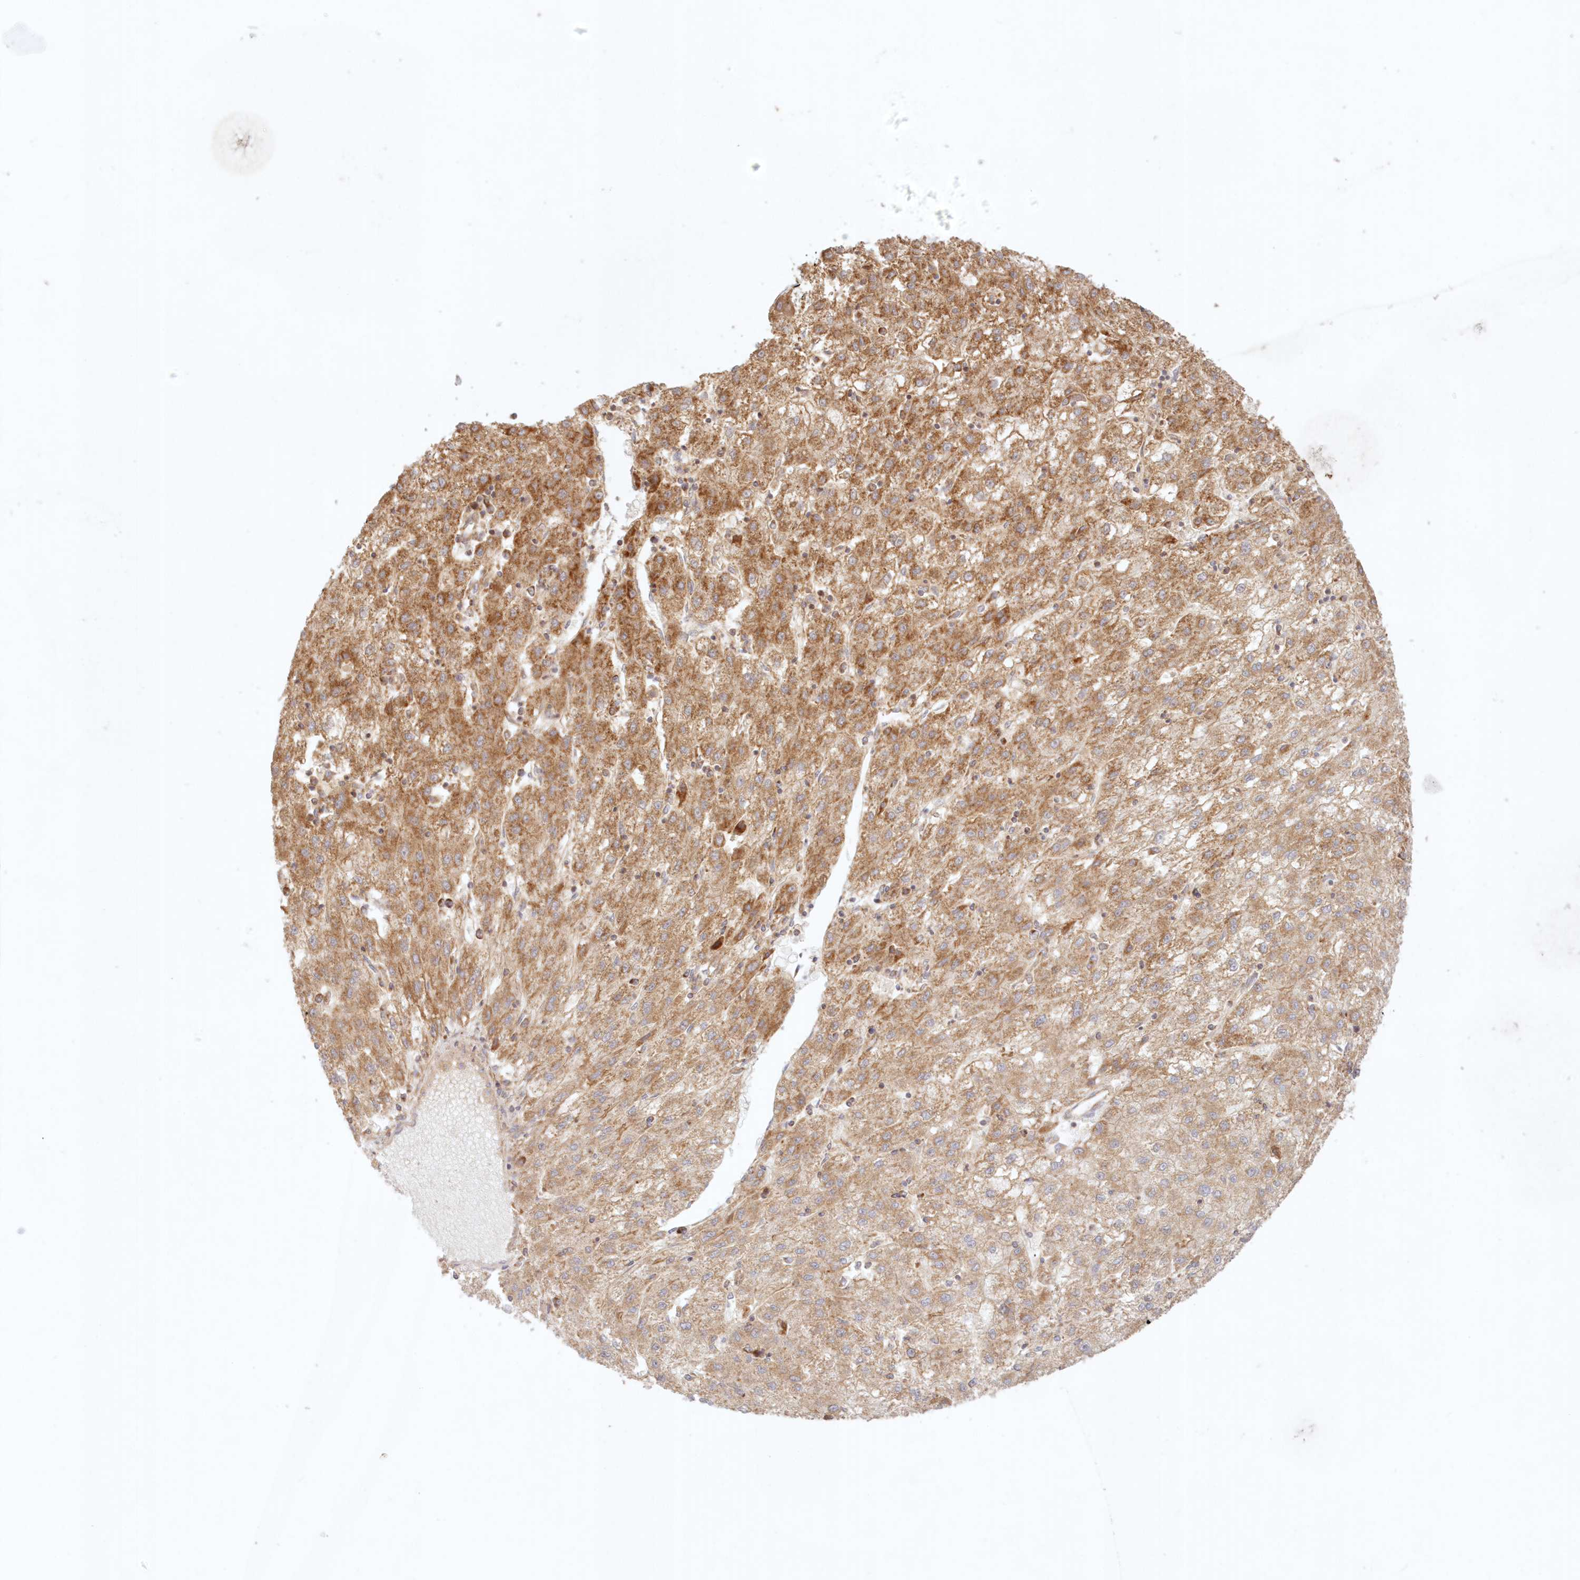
{"staining": {"intensity": "moderate", "quantity": ">75%", "location": "cytoplasmic/membranous"}, "tissue": "liver cancer", "cell_type": "Tumor cells", "image_type": "cancer", "snomed": [{"axis": "morphology", "description": "Carcinoma, Hepatocellular, NOS"}, {"axis": "topography", "description": "Liver"}], "caption": "Liver cancer (hepatocellular carcinoma) stained with DAB (3,3'-diaminobenzidine) IHC shows medium levels of moderate cytoplasmic/membranous staining in approximately >75% of tumor cells. Nuclei are stained in blue.", "gene": "KIAA0232", "patient": {"sex": "male", "age": 72}}